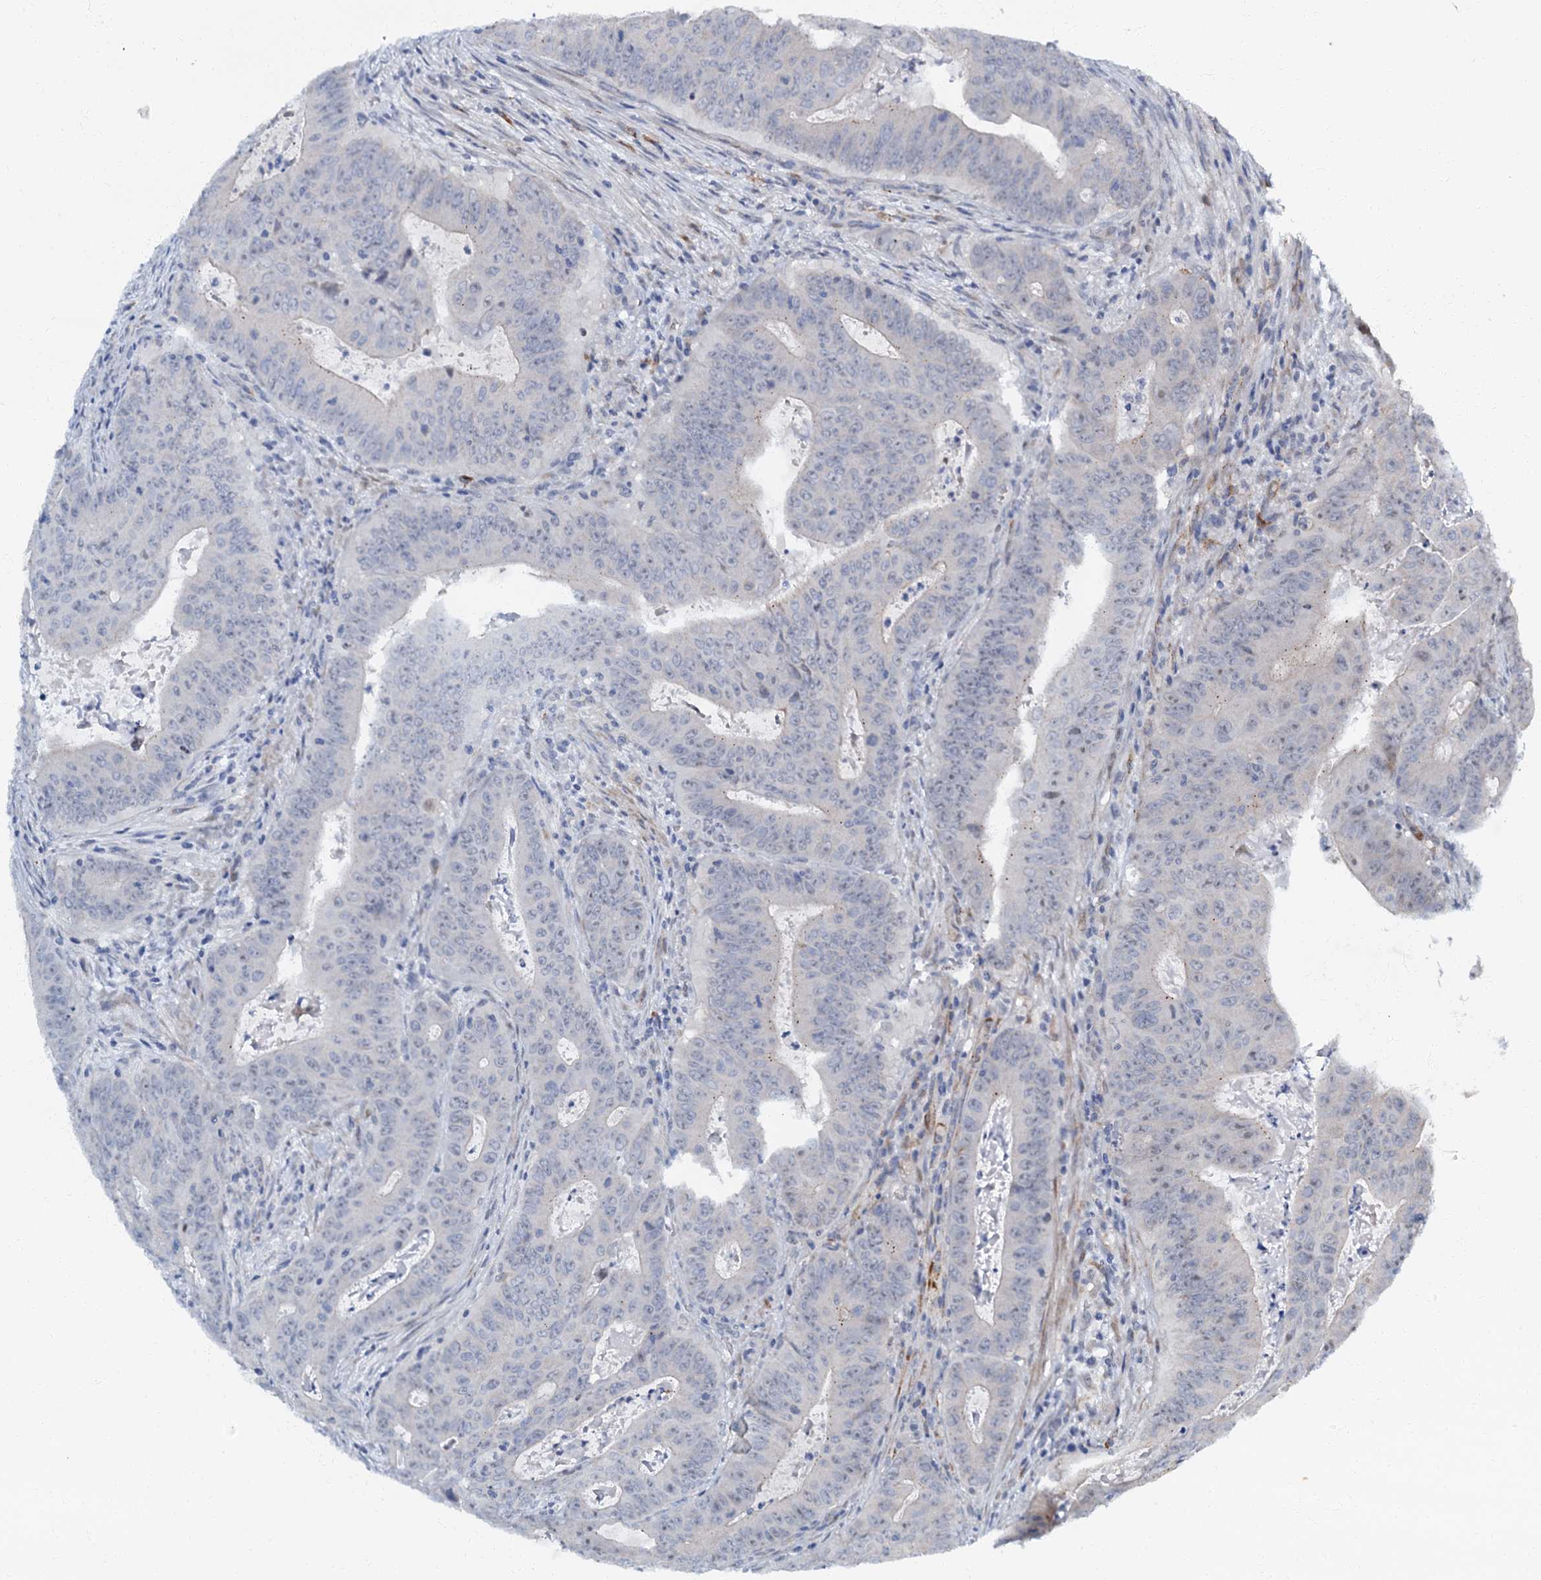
{"staining": {"intensity": "negative", "quantity": "none", "location": "none"}, "tissue": "colorectal cancer", "cell_type": "Tumor cells", "image_type": "cancer", "snomed": [{"axis": "morphology", "description": "Adenocarcinoma, NOS"}, {"axis": "topography", "description": "Rectum"}], "caption": "IHC photomicrograph of neoplastic tissue: colorectal cancer stained with DAB (3,3'-diaminobenzidine) displays no significant protein positivity in tumor cells.", "gene": "OLAH", "patient": {"sex": "female", "age": 75}}